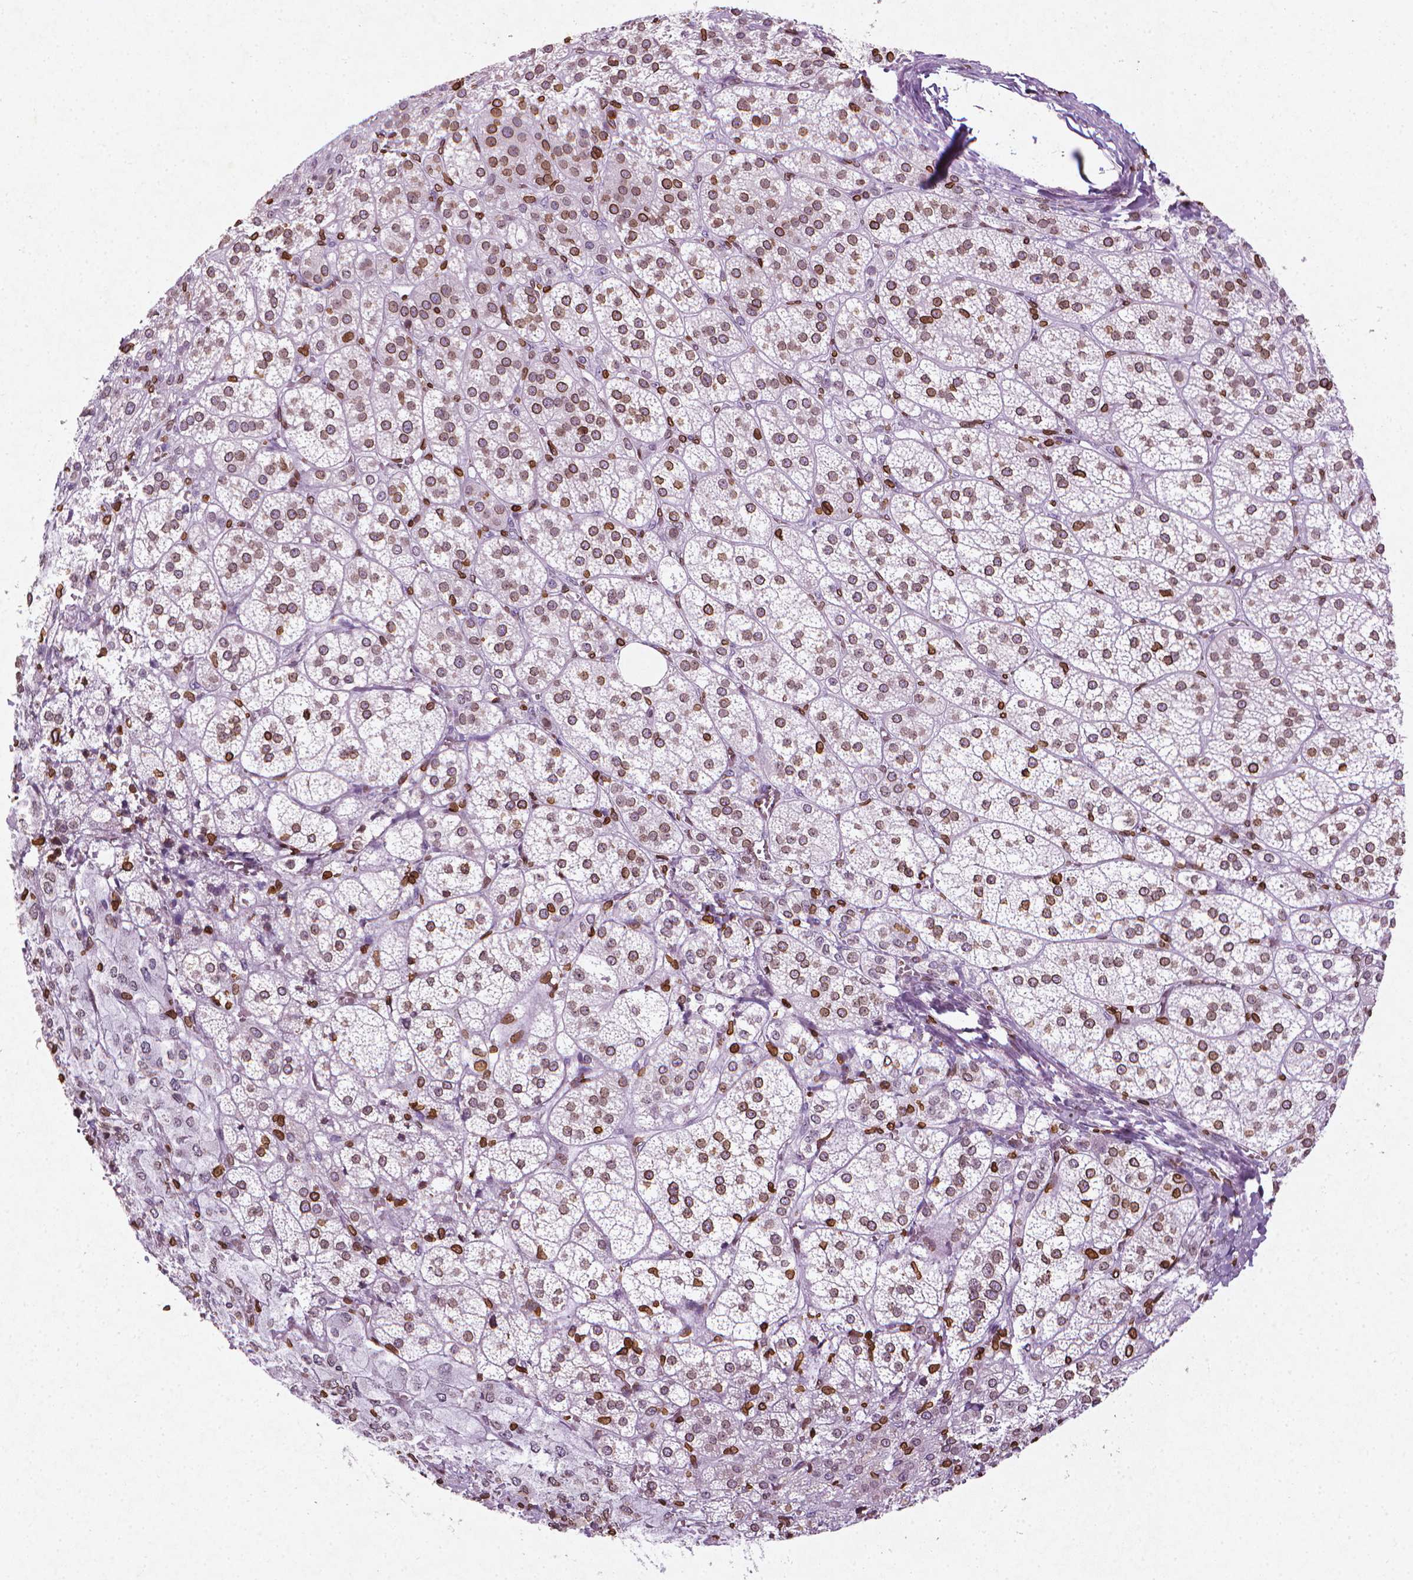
{"staining": {"intensity": "moderate", "quantity": ">75%", "location": "cytoplasmic/membranous,nuclear"}, "tissue": "adrenal gland", "cell_type": "Glandular cells", "image_type": "normal", "snomed": [{"axis": "morphology", "description": "Normal tissue, NOS"}, {"axis": "topography", "description": "Adrenal gland"}], "caption": "A high-resolution micrograph shows immunohistochemistry staining of normal adrenal gland, which exhibits moderate cytoplasmic/membranous,nuclear positivity in about >75% of glandular cells.", "gene": "LMNB1", "patient": {"sex": "female", "age": 60}}